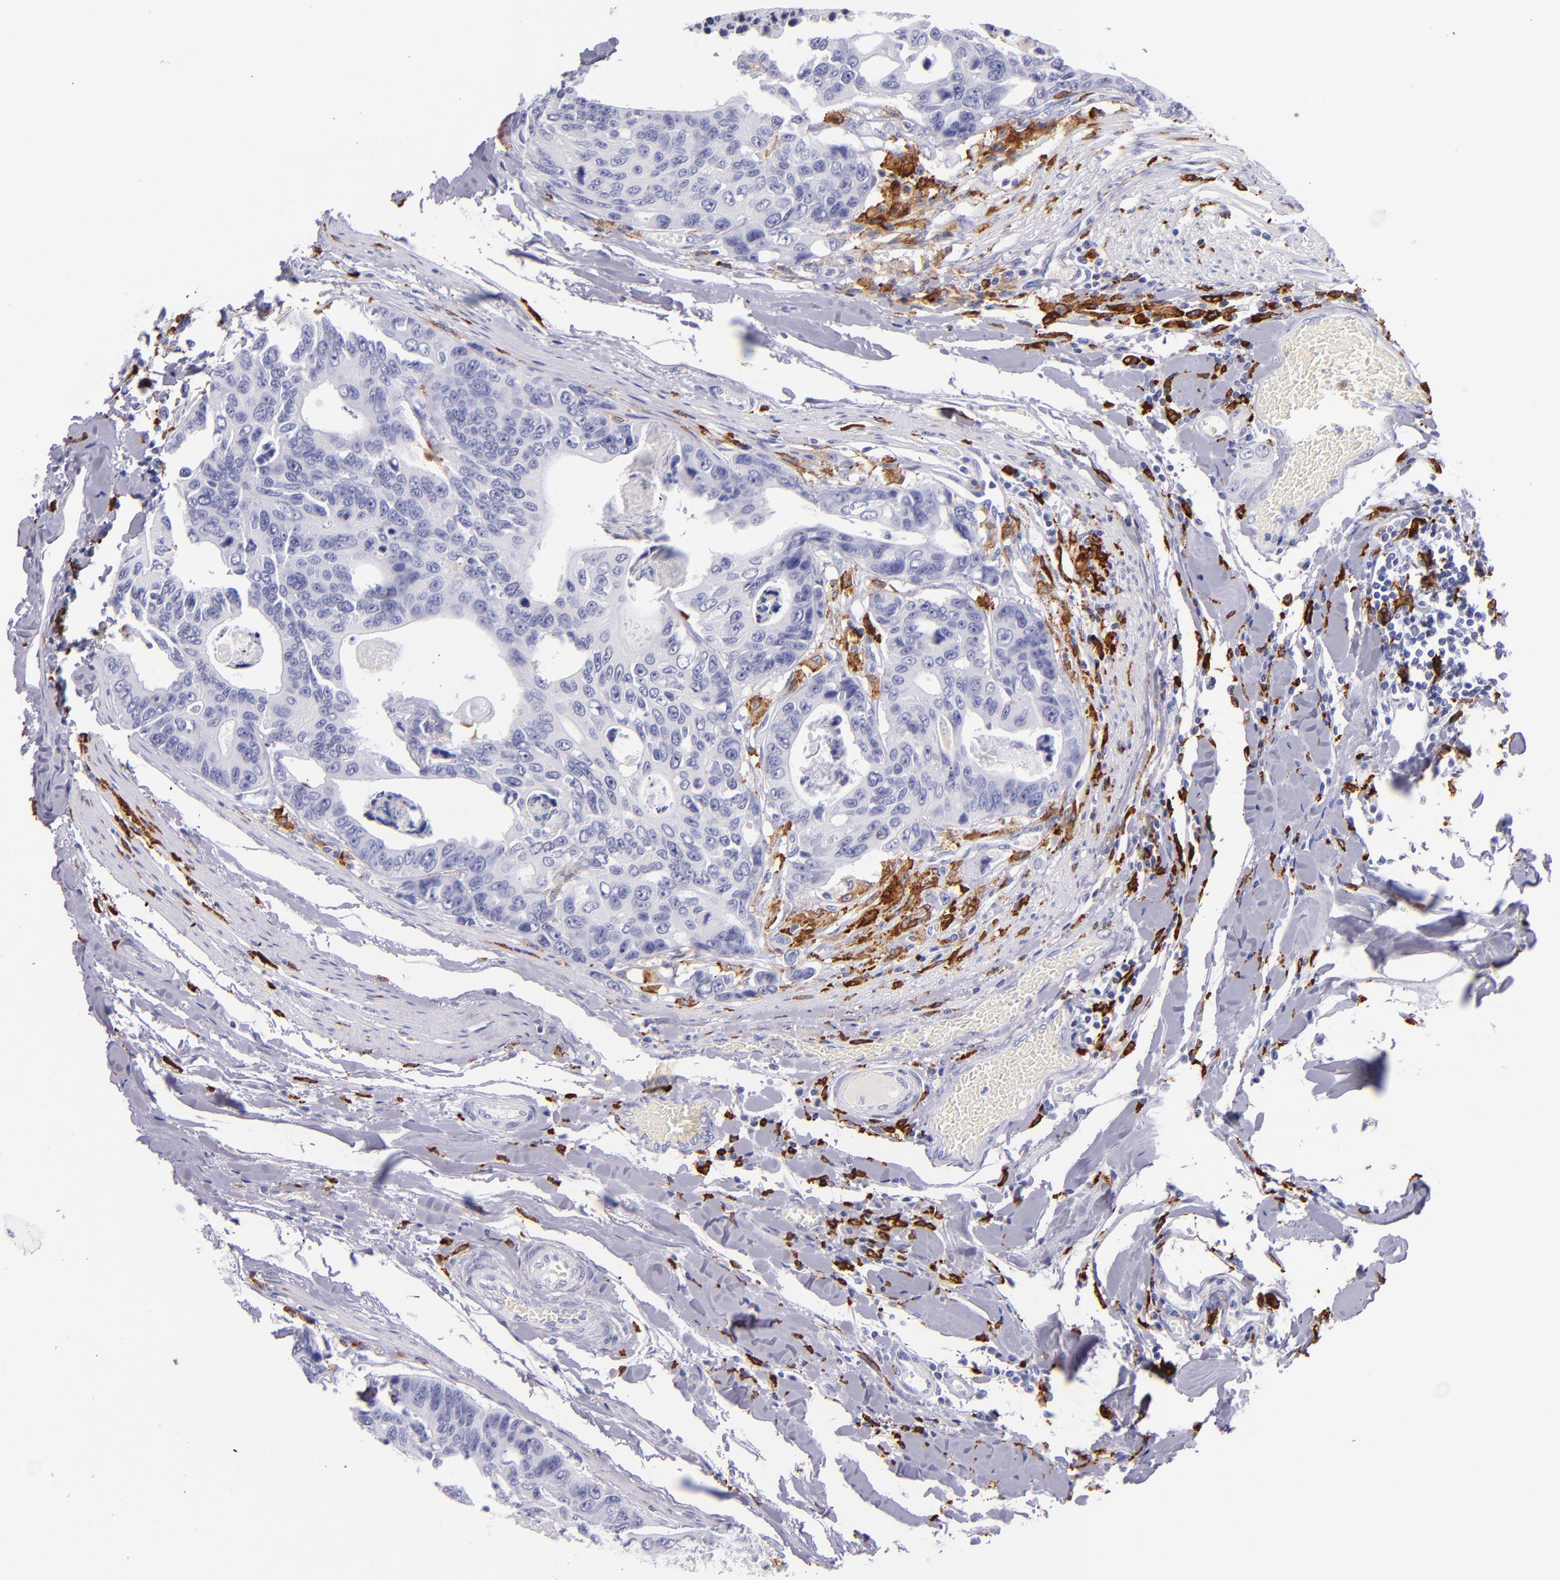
{"staining": {"intensity": "negative", "quantity": "none", "location": "none"}, "tissue": "colorectal cancer", "cell_type": "Tumor cells", "image_type": "cancer", "snomed": [{"axis": "morphology", "description": "Adenocarcinoma, NOS"}, {"axis": "topography", "description": "Colon"}], "caption": "A micrograph of human colorectal cancer is negative for staining in tumor cells. (Brightfield microscopy of DAB (3,3'-diaminobenzidine) immunohistochemistry (IHC) at high magnification).", "gene": "CD163", "patient": {"sex": "female", "age": 86}}